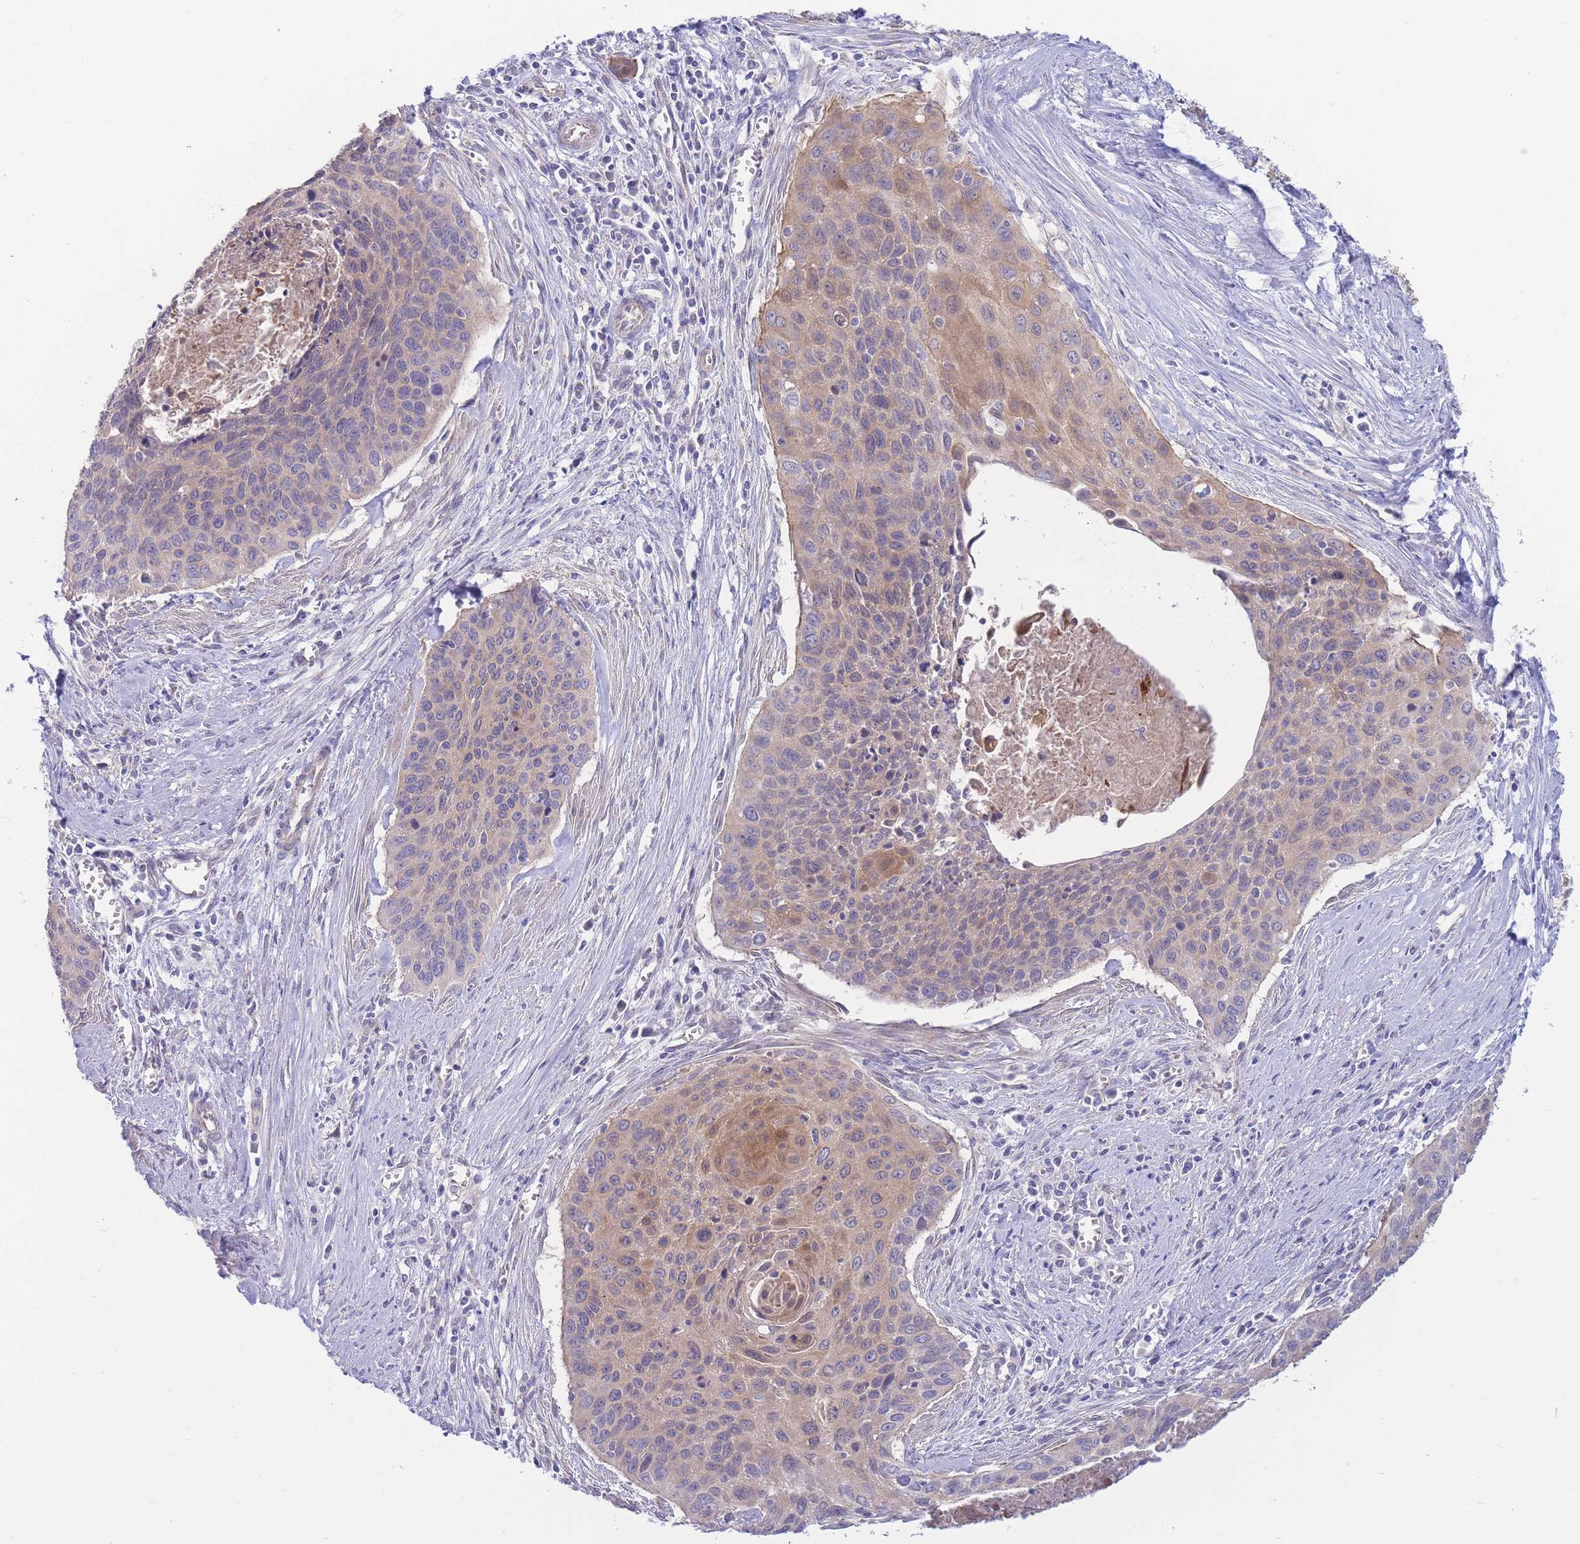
{"staining": {"intensity": "moderate", "quantity": "<25%", "location": "cytoplasmic/membranous"}, "tissue": "cervical cancer", "cell_type": "Tumor cells", "image_type": "cancer", "snomed": [{"axis": "morphology", "description": "Squamous cell carcinoma, NOS"}, {"axis": "topography", "description": "Cervix"}], "caption": "Protein staining of cervical cancer tissue demonstrates moderate cytoplasmic/membranous positivity in about <25% of tumor cells.", "gene": "ALS2CL", "patient": {"sex": "female", "age": 55}}